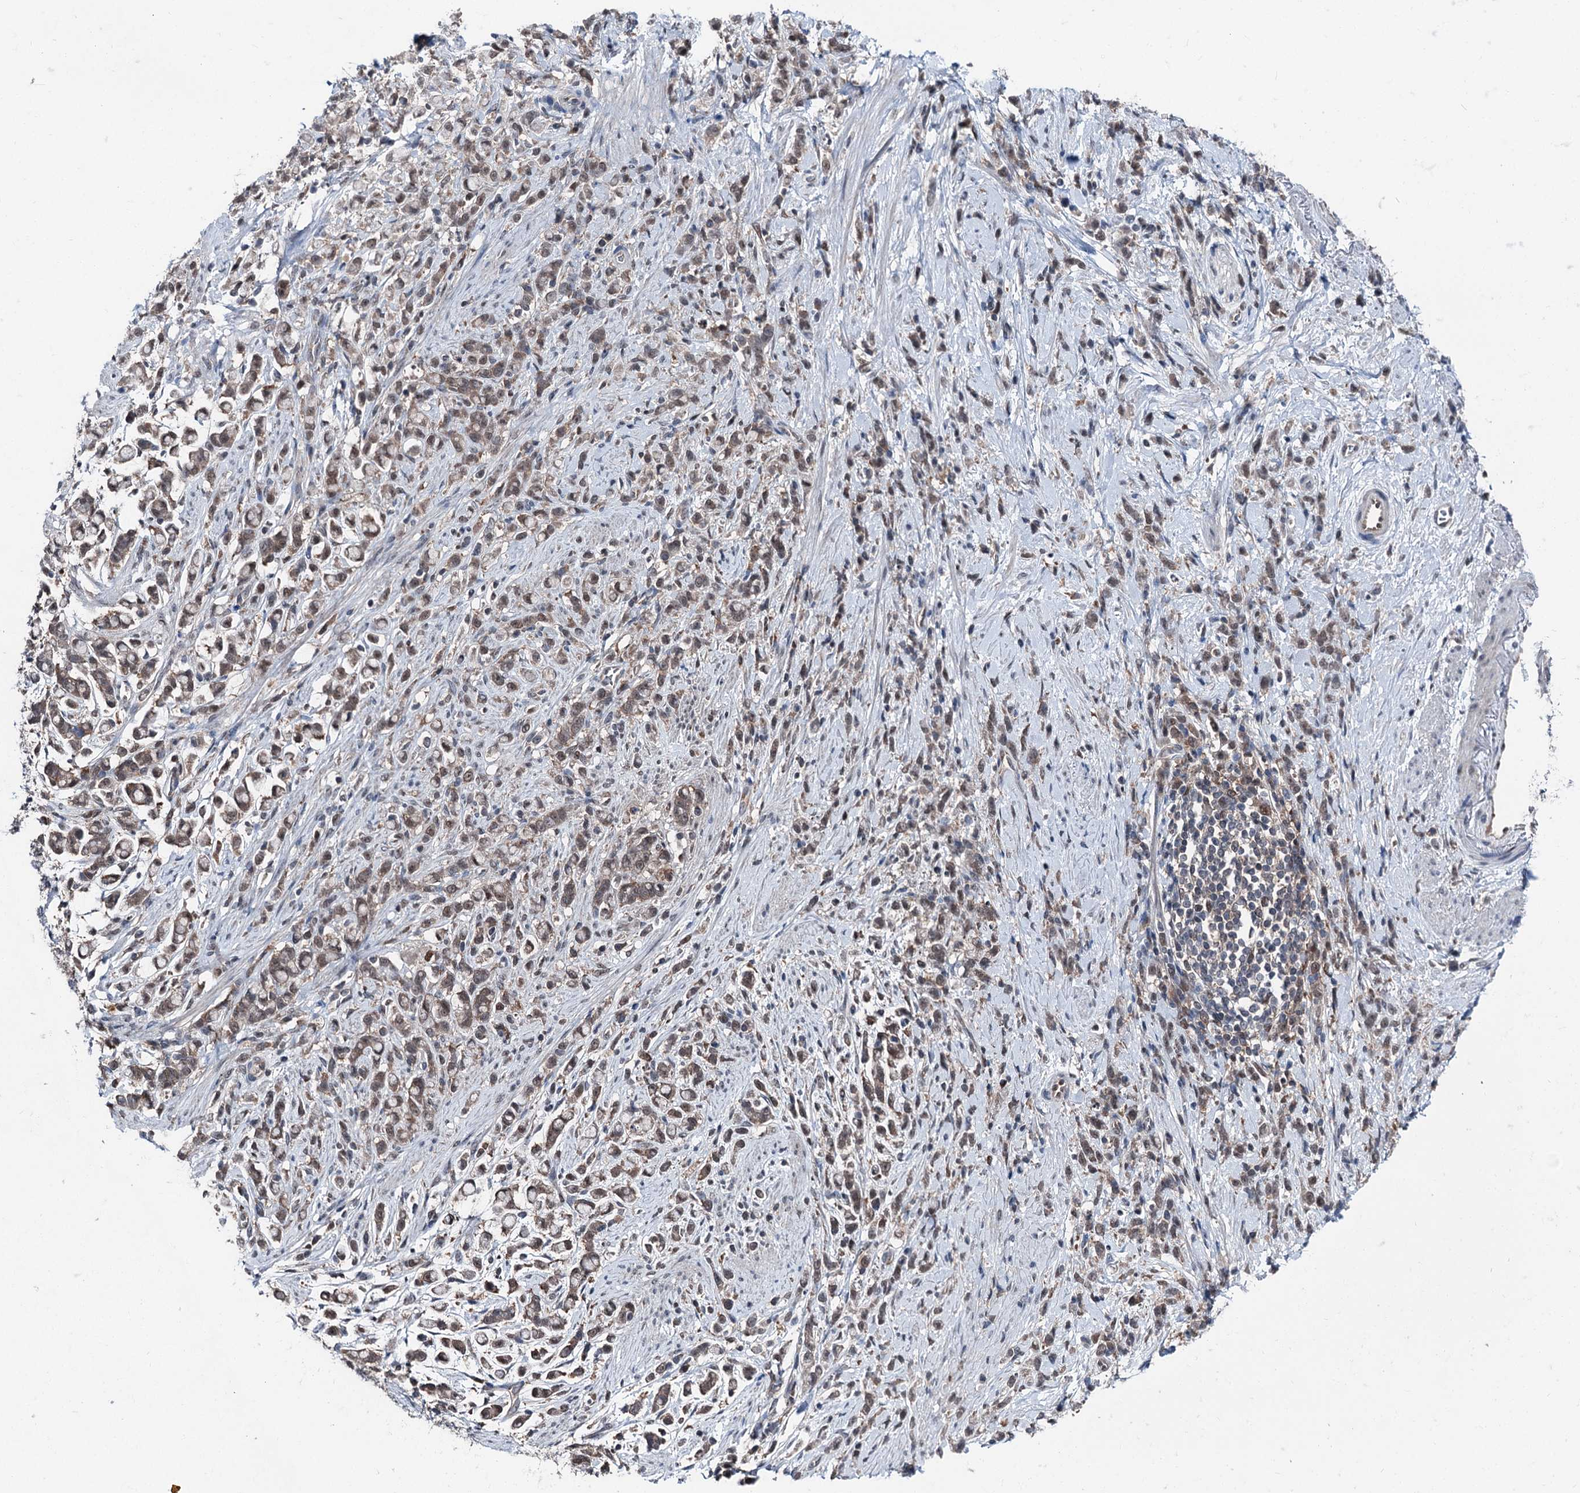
{"staining": {"intensity": "weak", "quantity": ">75%", "location": "cytoplasmic/membranous,nuclear"}, "tissue": "stomach cancer", "cell_type": "Tumor cells", "image_type": "cancer", "snomed": [{"axis": "morphology", "description": "Adenocarcinoma, NOS"}, {"axis": "topography", "description": "Stomach"}], "caption": "This is a photomicrograph of immunohistochemistry staining of stomach cancer, which shows weak expression in the cytoplasmic/membranous and nuclear of tumor cells.", "gene": "PSMD13", "patient": {"sex": "female", "age": 60}}